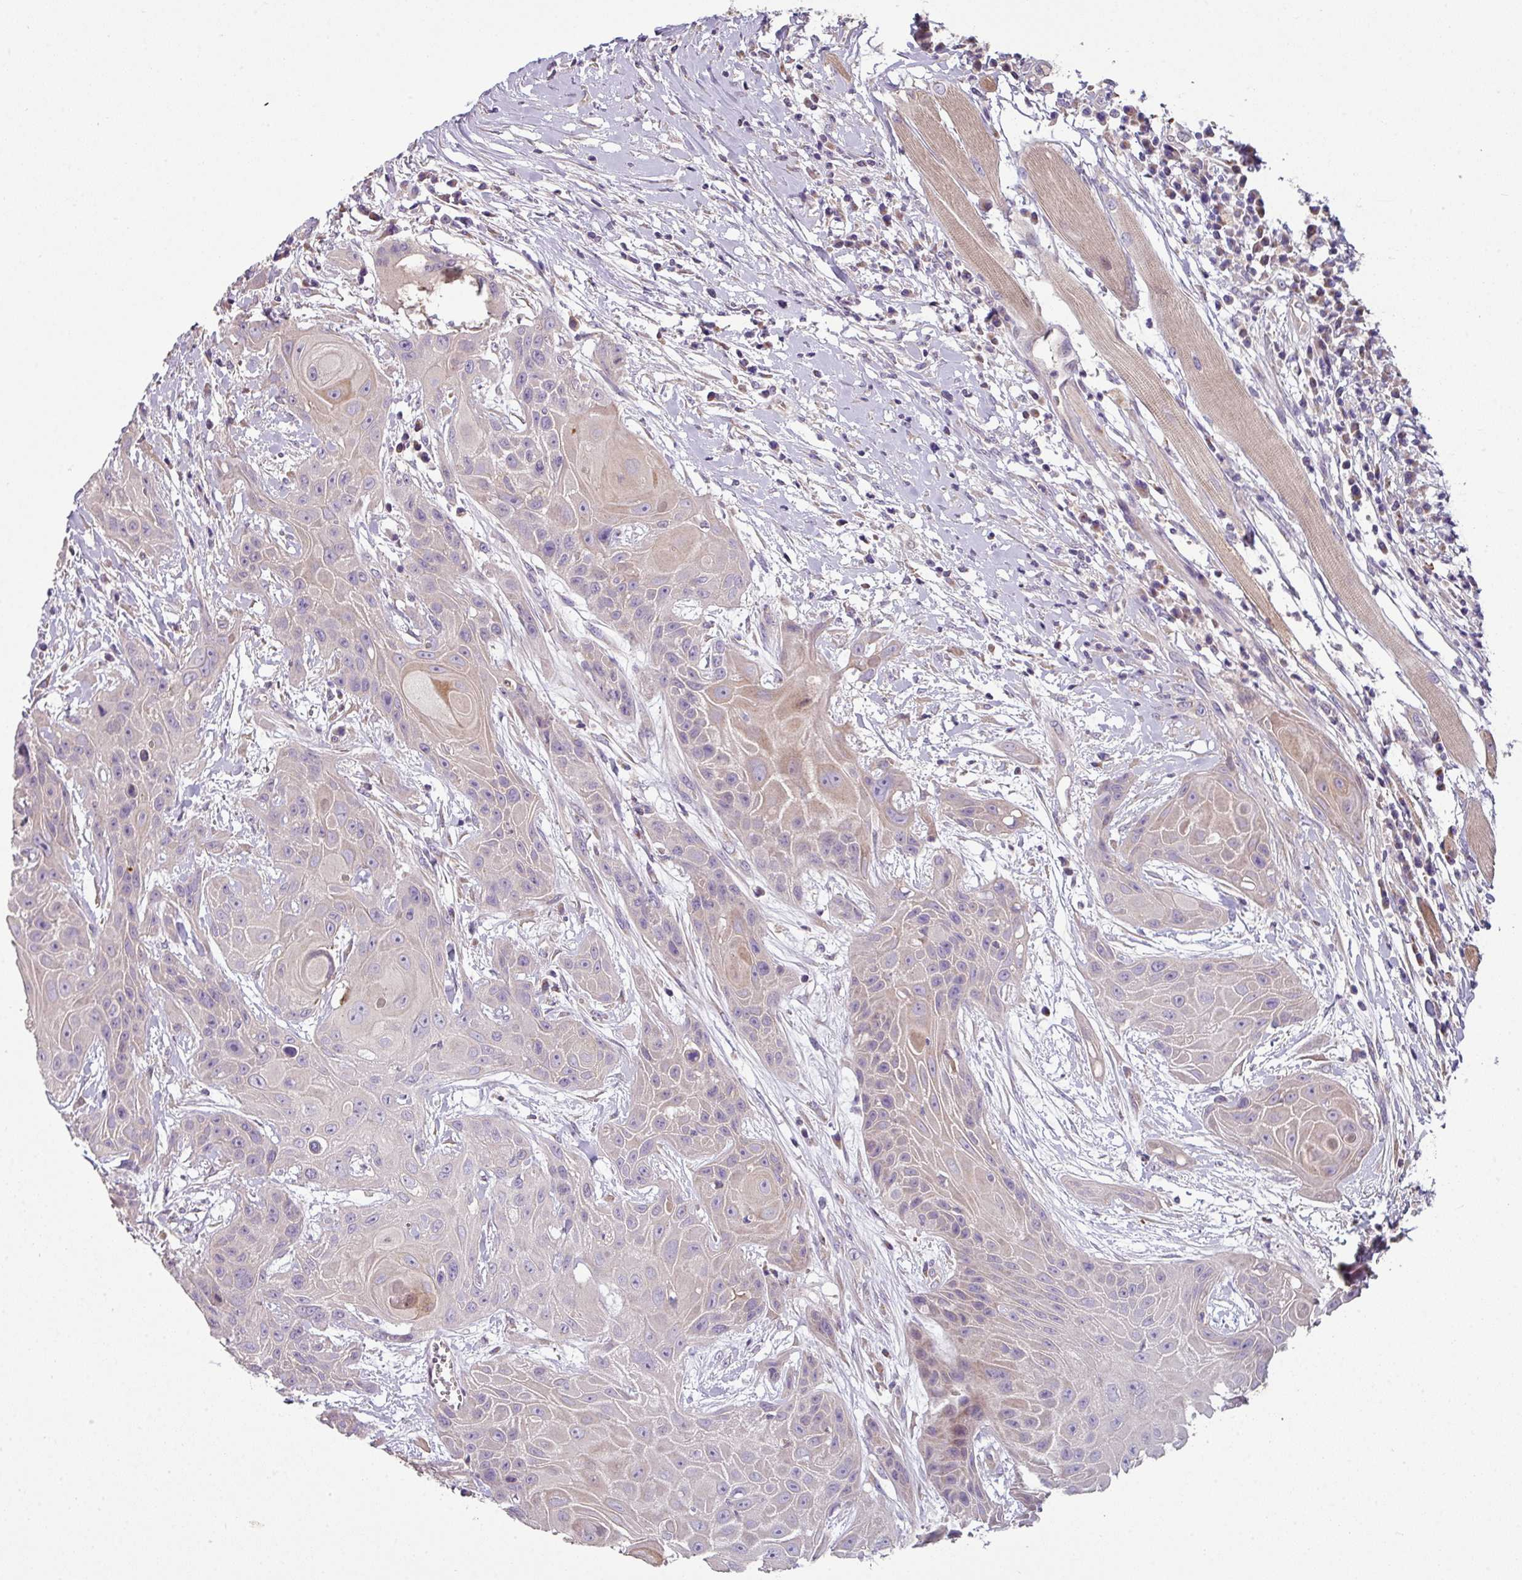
{"staining": {"intensity": "weak", "quantity": "<25%", "location": "cytoplasmic/membranous"}, "tissue": "head and neck cancer", "cell_type": "Tumor cells", "image_type": "cancer", "snomed": [{"axis": "morphology", "description": "Squamous cell carcinoma, NOS"}, {"axis": "topography", "description": "Head-Neck"}], "caption": "Tumor cells show no significant staining in squamous cell carcinoma (head and neck).", "gene": "LRRC9", "patient": {"sex": "female", "age": 73}}